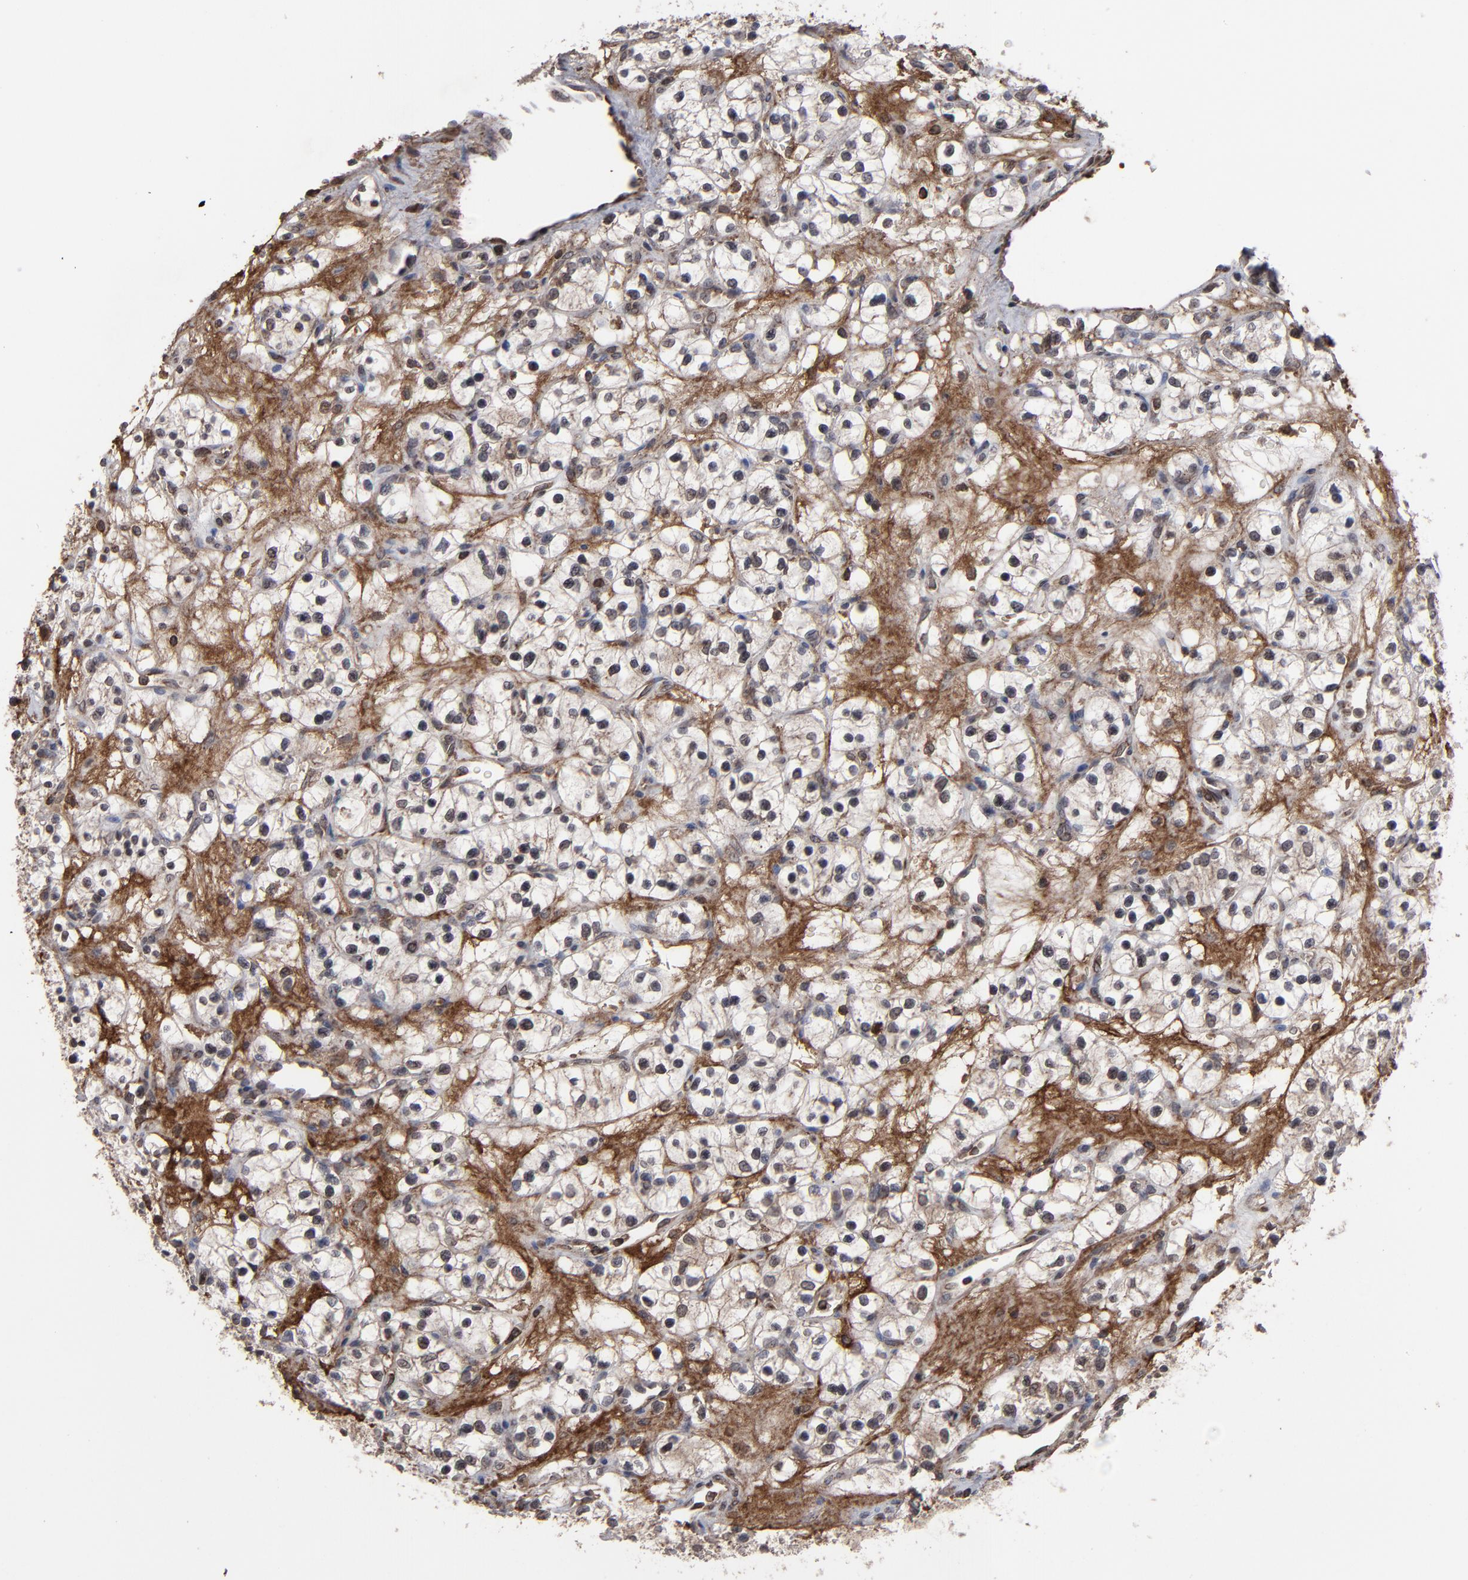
{"staining": {"intensity": "moderate", "quantity": ">75%", "location": "cytoplasmic/membranous,nuclear"}, "tissue": "renal cancer", "cell_type": "Tumor cells", "image_type": "cancer", "snomed": [{"axis": "morphology", "description": "Adenocarcinoma, NOS"}, {"axis": "topography", "description": "Kidney"}], "caption": "DAB immunohistochemical staining of renal cancer demonstrates moderate cytoplasmic/membranous and nuclear protein staining in about >75% of tumor cells.", "gene": "KIAA2026", "patient": {"sex": "female", "age": 60}}